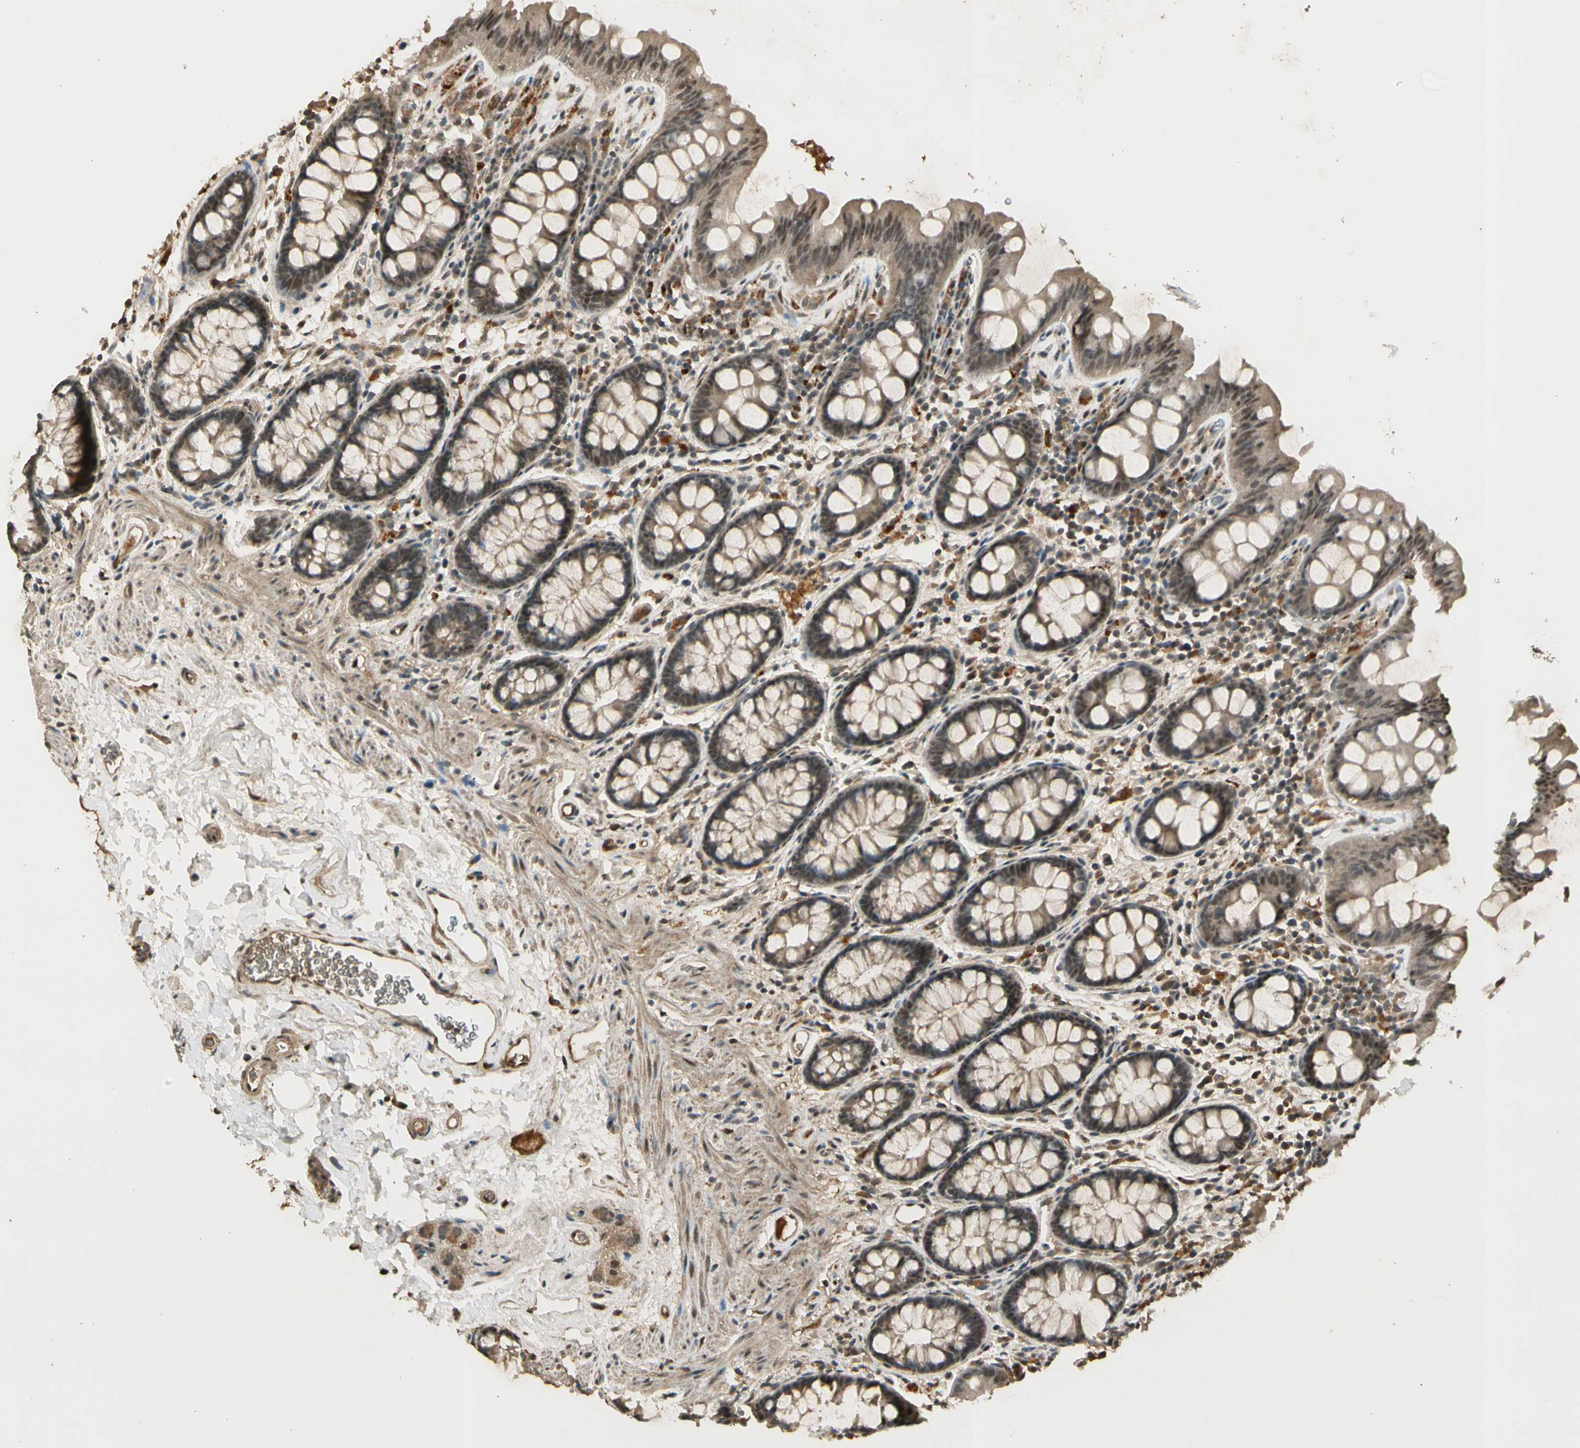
{"staining": {"intensity": "moderate", "quantity": ">75%", "location": "cytoplasmic/membranous,nuclear"}, "tissue": "colon", "cell_type": "Endothelial cells", "image_type": "normal", "snomed": [{"axis": "morphology", "description": "Normal tissue, NOS"}, {"axis": "topography", "description": "Colon"}], "caption": "Colon stained with DAB immunohistochemistry (IHC) exhibits medium levels of moderate cytoplasmic/membranous,nuclear staining in approximately >75% of endothelial cells. (Brightfield microscopy of DAB IHC at high magnification).", "gene": "GMEB2", "patient": {"sex": "female", "age": 80}}